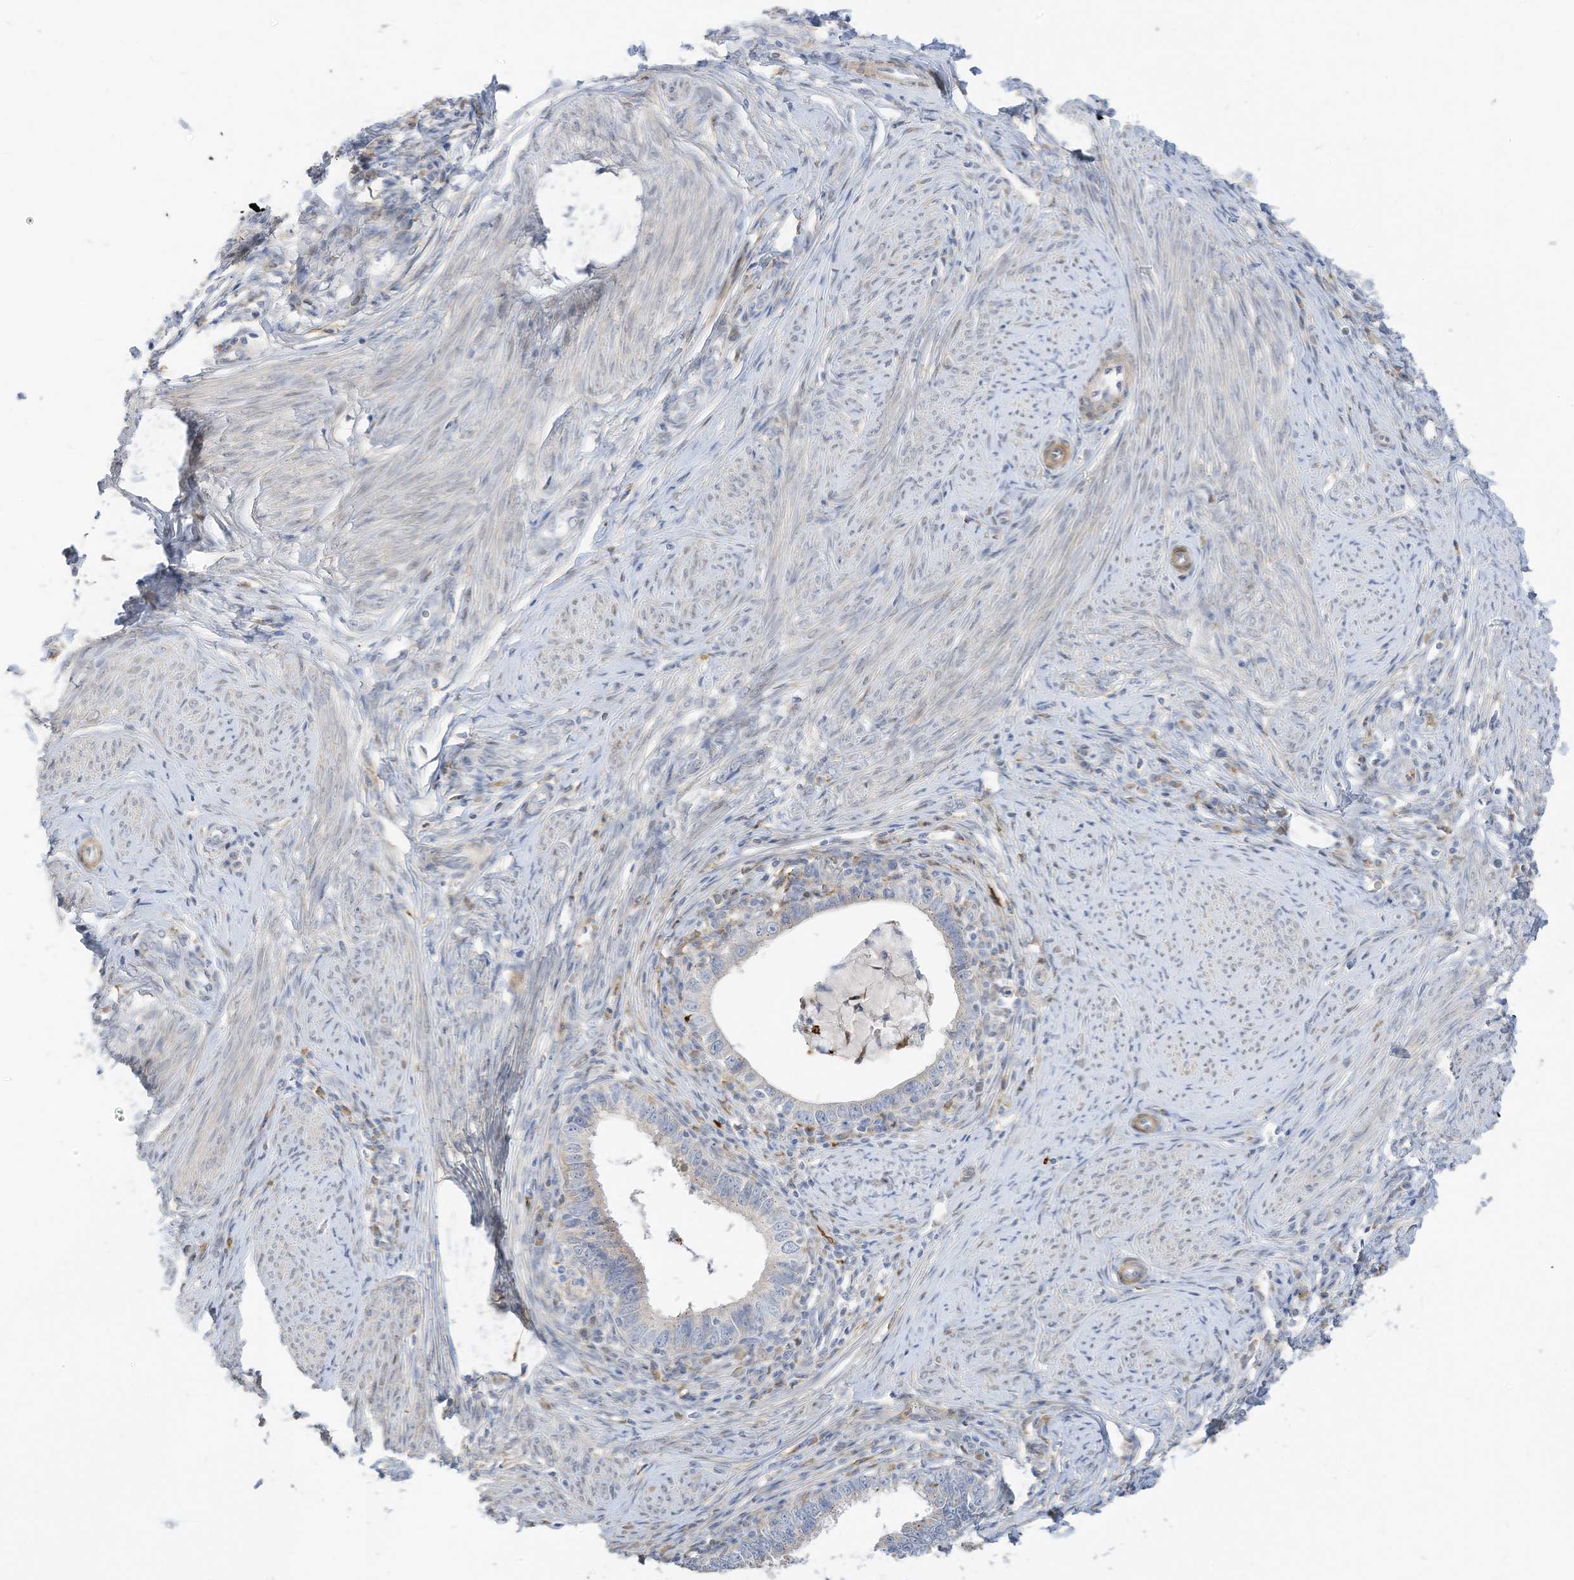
{"staining": {"intensity": "negative", "quantity": "none", "location": "none"}, "tissue": "cervical cancer", "cell_type": "Tumor cells", "image_type": "cancer", "snomed": [{"axis": "morphology", "description": "Adenocarcinoma, NOS"}, {"axis": "topography", "description": "Cervix"}], "caption": "Protein analysis of cervical cancer shows no significant positivity in tumor cells.", "gene": "ATP13A1", "patient": {"sex": "female", "age": 36}}